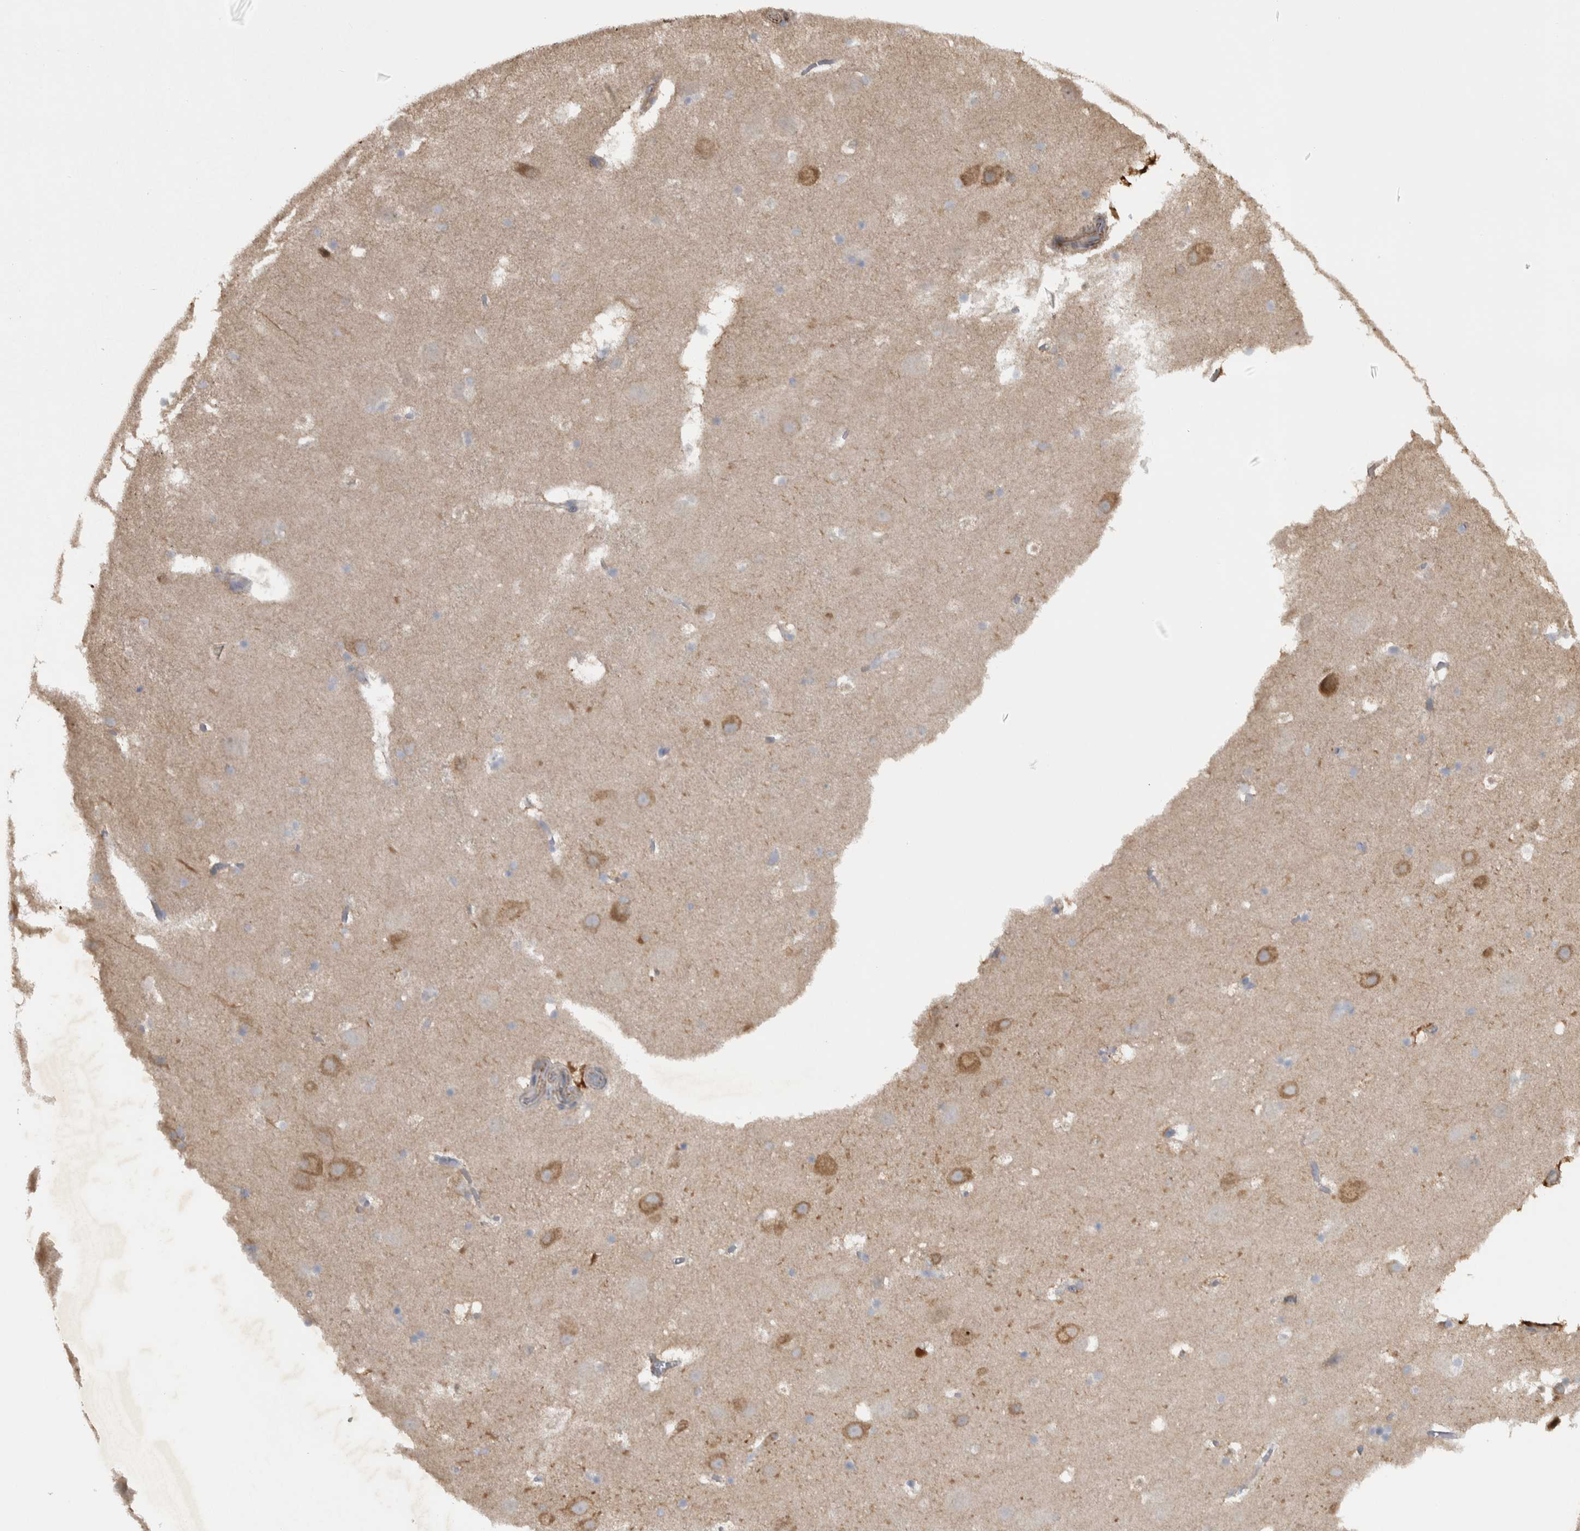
{"staining": {"intensity": "negative", "quantity": "none", "location": "none"}, "tissue": "hippocampus", "cell_type": "Glial cells", "image_type": "normal", "snomed": [{"axis": "morphology", "description": "Normal tissue, NOS"}, {"axis": "topography", "description": "Hippocampus"}], "caption": "A photomicrograph of hippocampus stained for a protein shows no brown staining in glial cells.", "gene": "NT5C2", "patient": {"sex": "male", "age": 45}}